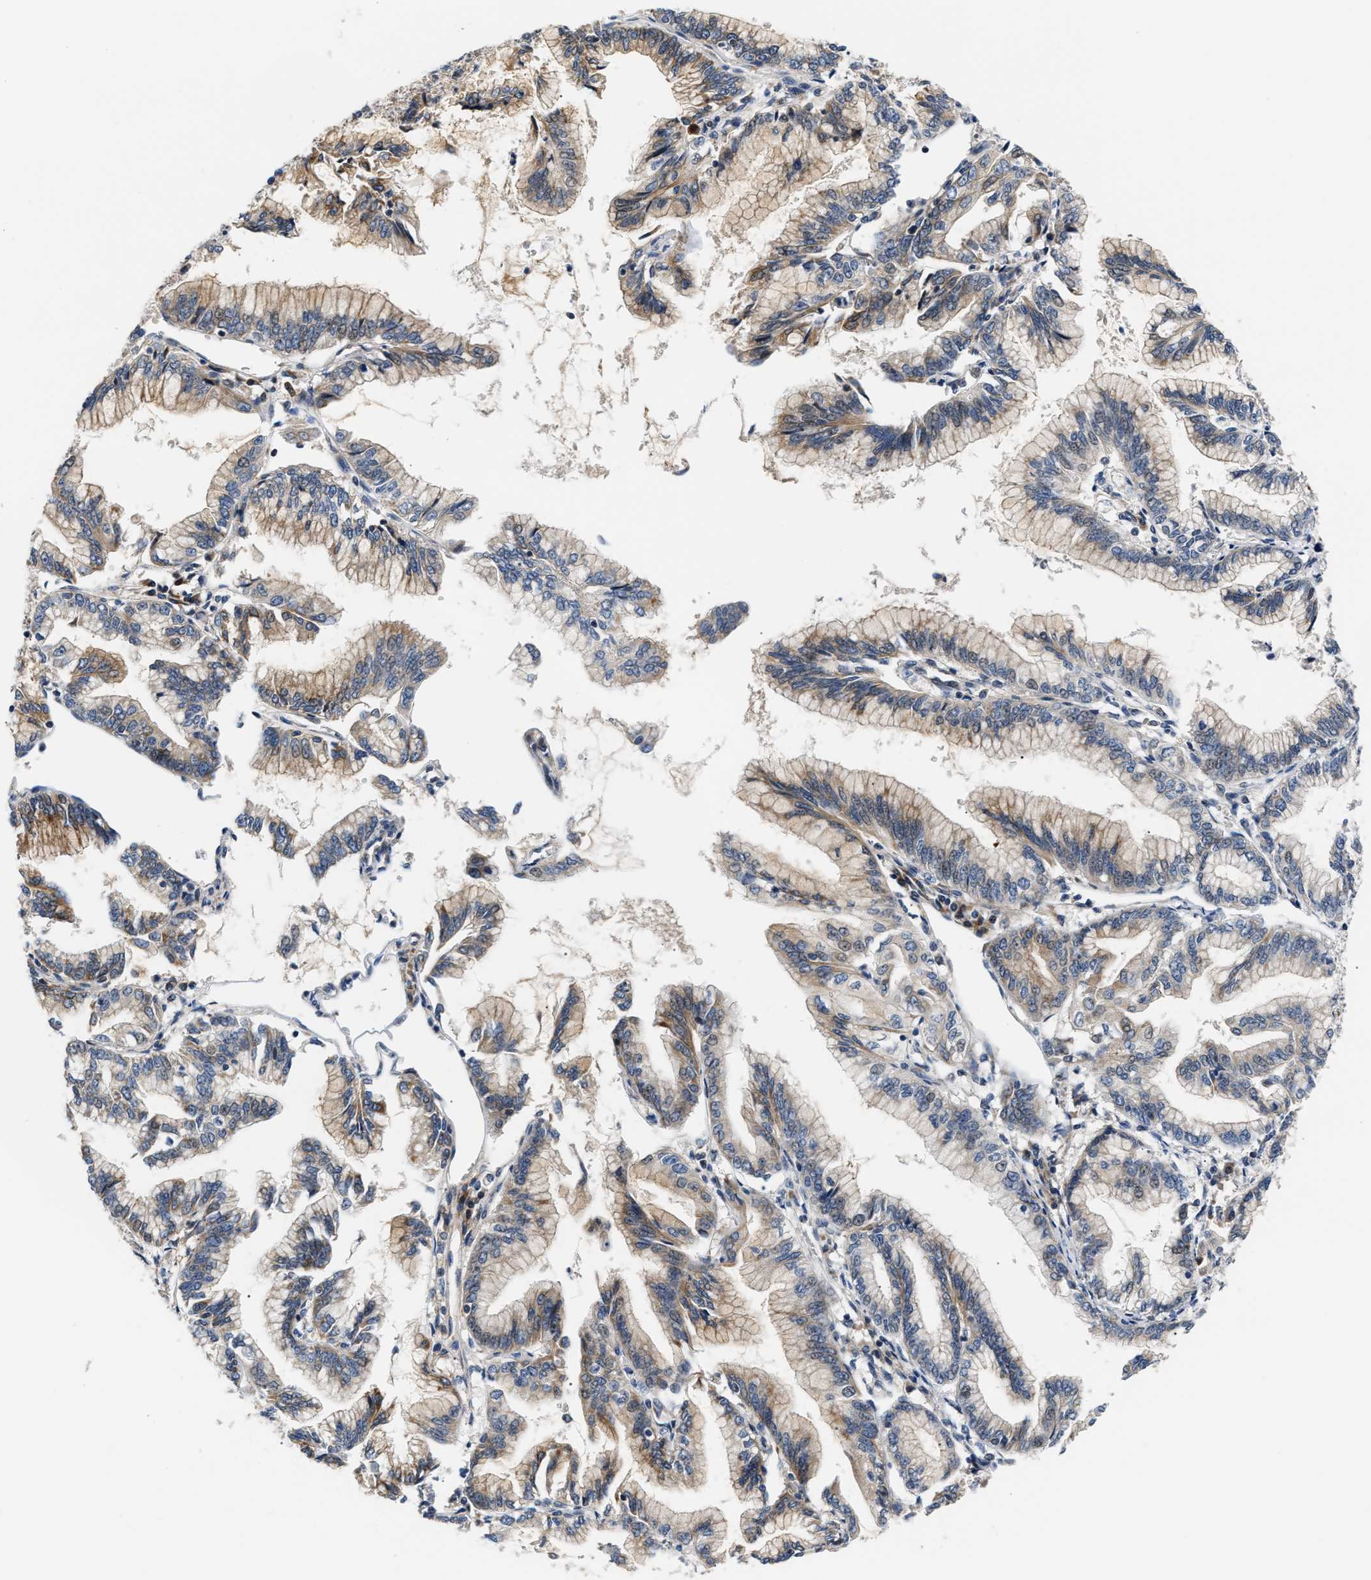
{"staining": {"intensity": "moderate", "quantity": ">75%", "location": "cytoplasmic/membranous"}, "tissue": "pancreatic cancer", "cell_type": "Tumor cells", "image_type": "cancer", "snomed": [{"axis": "morphology", "description": "Adenocarcinoma, NOS"}, {"axis": "topography", "description": "Pancreas"}], "caption": "This is a photomicrograph of IHC staining of pancreatic cancer, which shows moderate positivity in the cytoplasmic/membranous of tumor cells.", "gene": "TNIP2", "patient": {"sex": "female", "age": 64}}